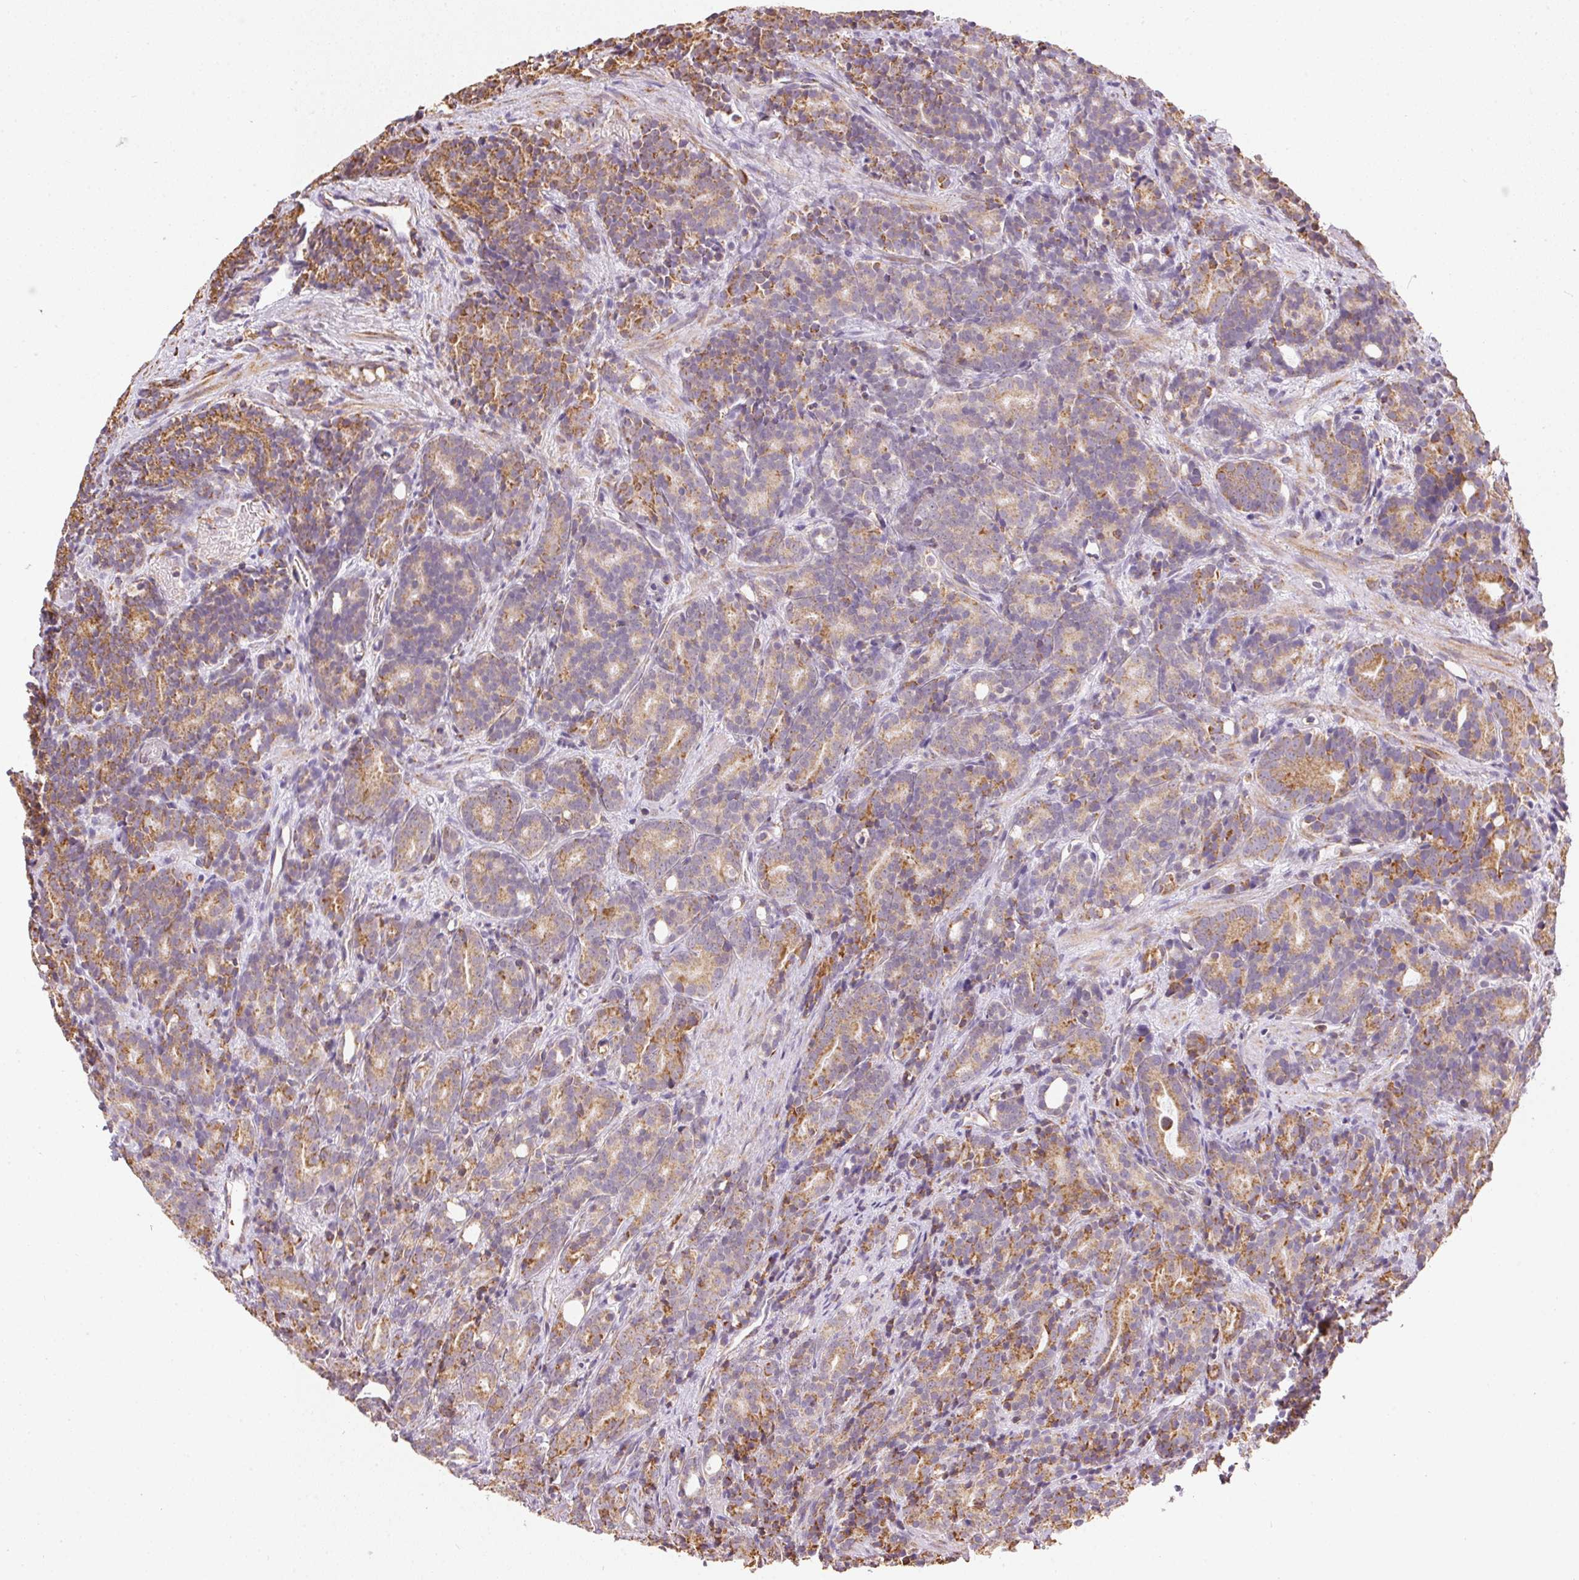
{"staining": {"intensity": "moderate", "quantity": ">75%", "location": "cytoplasmic/membranous"}, "tissue": "prostate cancer", "cell_type": "Tumor cells", "image_type": "cancer", "snomed": [{"axis": "morphology", "description": "Adenocarcinoma, High grade"}, {"axis": "topography", "description": "Prostate"}], "caption": "Tumor cells exhibit moderate cytoplasmic/membranous staining in approximately >75% of cells in prostate cancer (adenocarcinoma (high-grade)).", "gene": "MAPK11", "patient": {"sex": "male", "age": 84}}